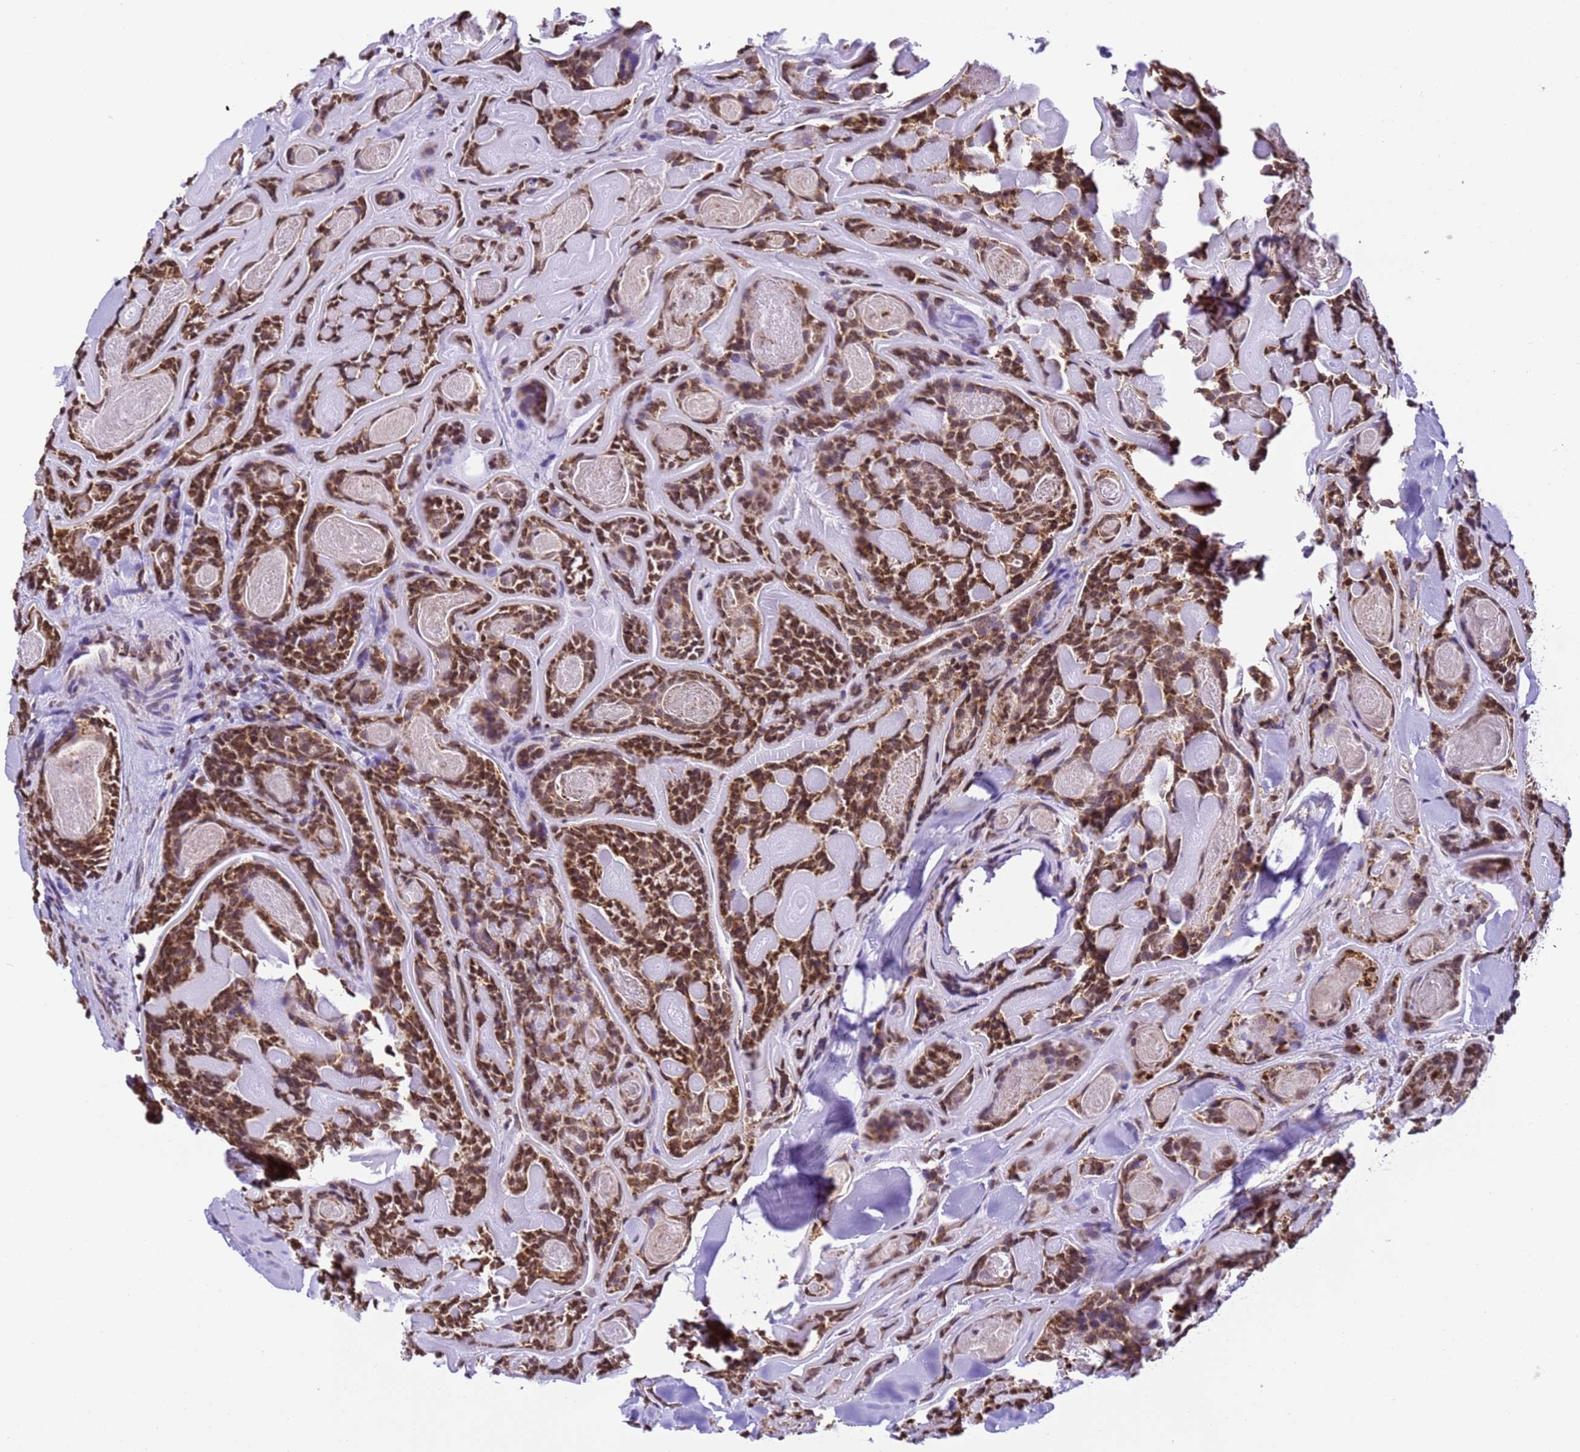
{"staining": {"intensity": "strong", "quantity": ">75%", "location": "cytoplasmic/membranous,nuclear"}, "tissue": "head and neck cancer", "cell_type": "Tumor cells", "image_type": "cancer", "snomed": [{"axis": "morphology", "description": "Adenocarcinoma, NOS"}, {"axis": "topography", "description": "Salivary gland"}, {"axis": "topography", "description": "Head-Neck"}], "caption": "An immunohistochemistry (IHC) histopathology image of tumor tissue is shown. Protein staining in brown labels strong cytoplasmic/membranous and nuclear positivity in adenocarcinoma (head and neck) within tumor cells.", "gene": "HSPE1", "patient": {"sex": "female", "age": 63}}